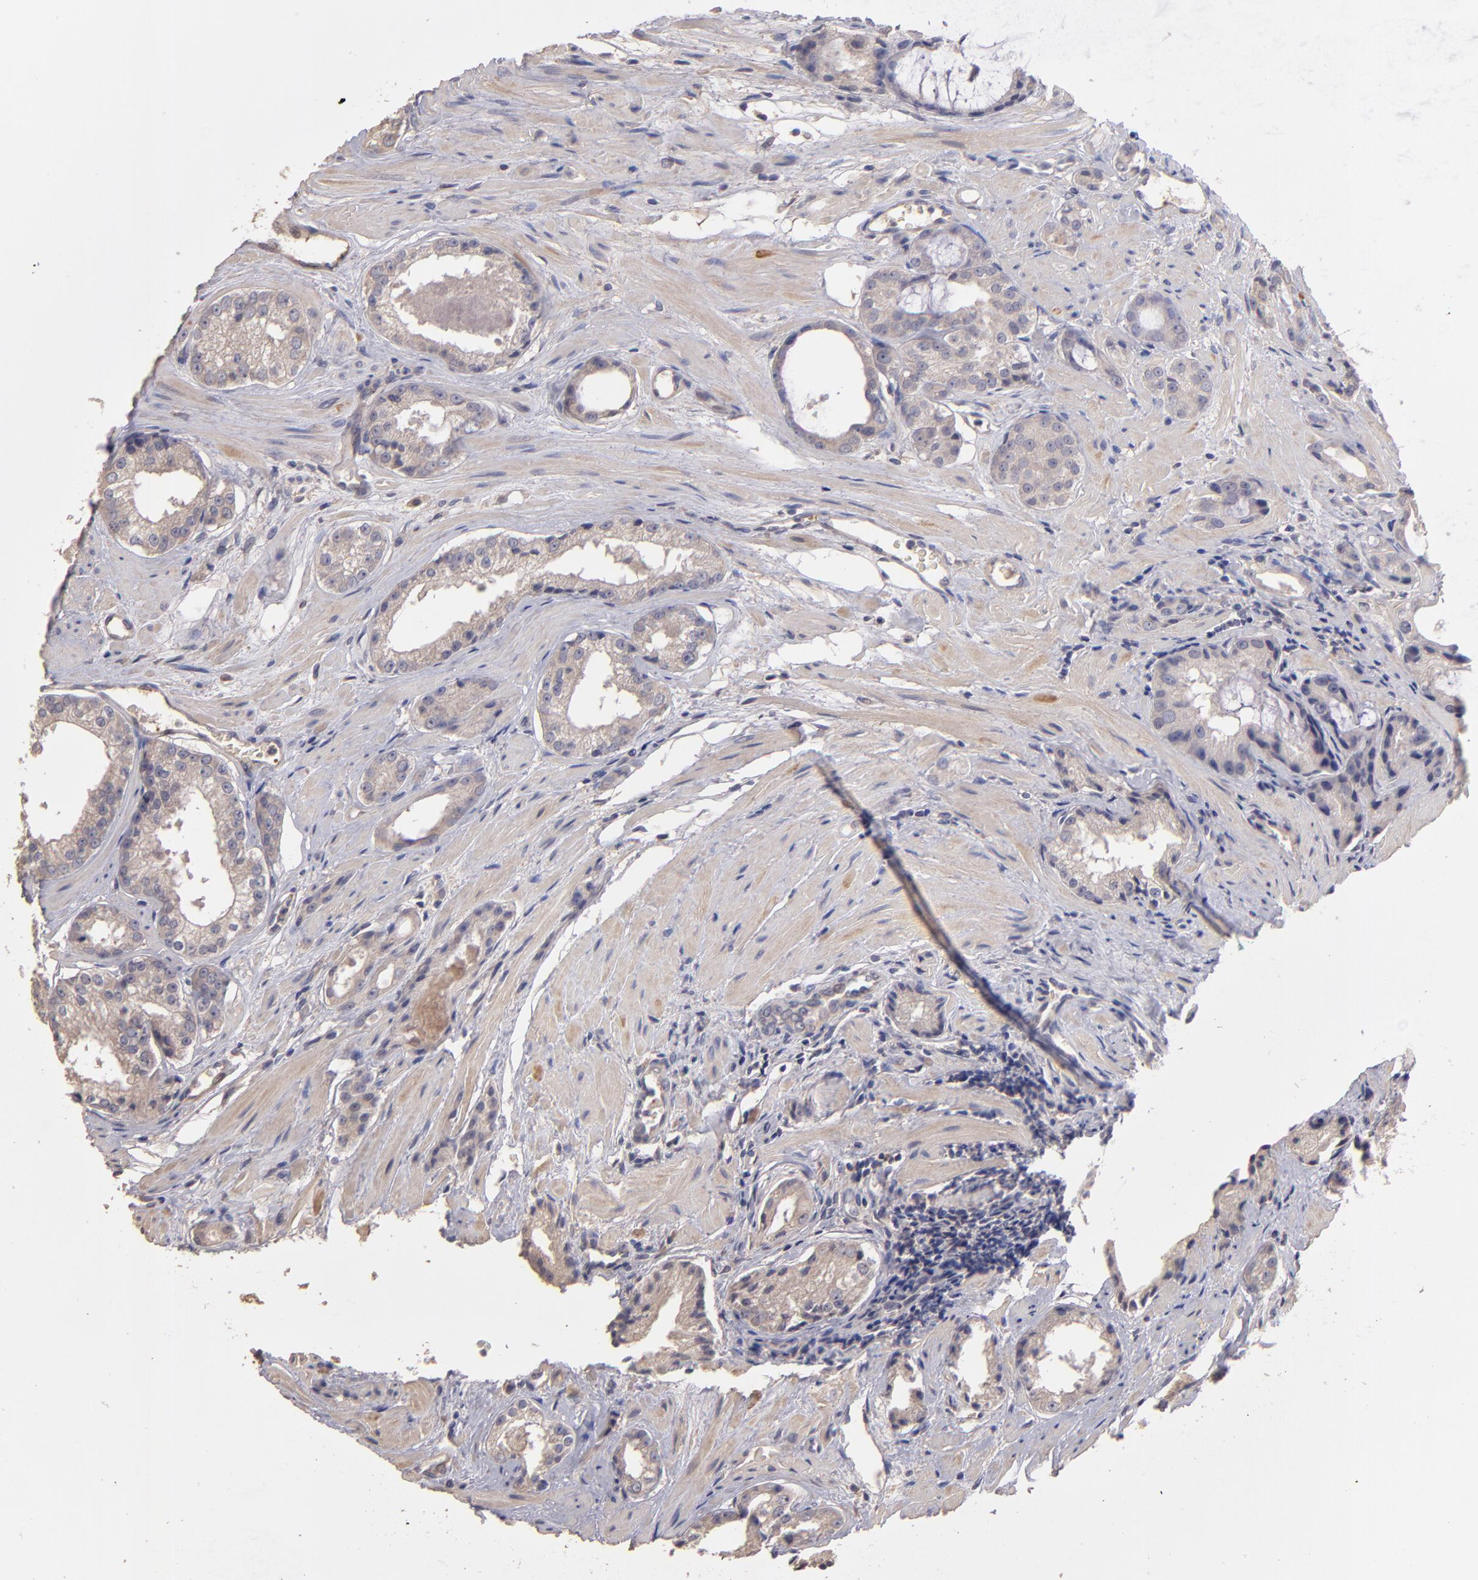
{"staining": {"intensity": "weak", "quantity": "25%-75%", "location": "cytoplasmic/membranous"}, "tissue": "prostate cancer", "cell_type": "Tumor cells", "image_type": "cancer", "snomed": [{"axis": "morphology", "description": "Adenocarcinoma, Medium grade"}, {"axis": "topography", "description": "Prostate"}], "caption": "A high-resolution micrograph shows immunohistochemistry (IHC) staining of medium-grade adenocarcinoma (prostate), which shows weak cytoplasmic/membranous staining in approximately 25%-75% of tumor cells.", "gene": "GNAZ", "patient": {"sex": "male", "age": 60}}